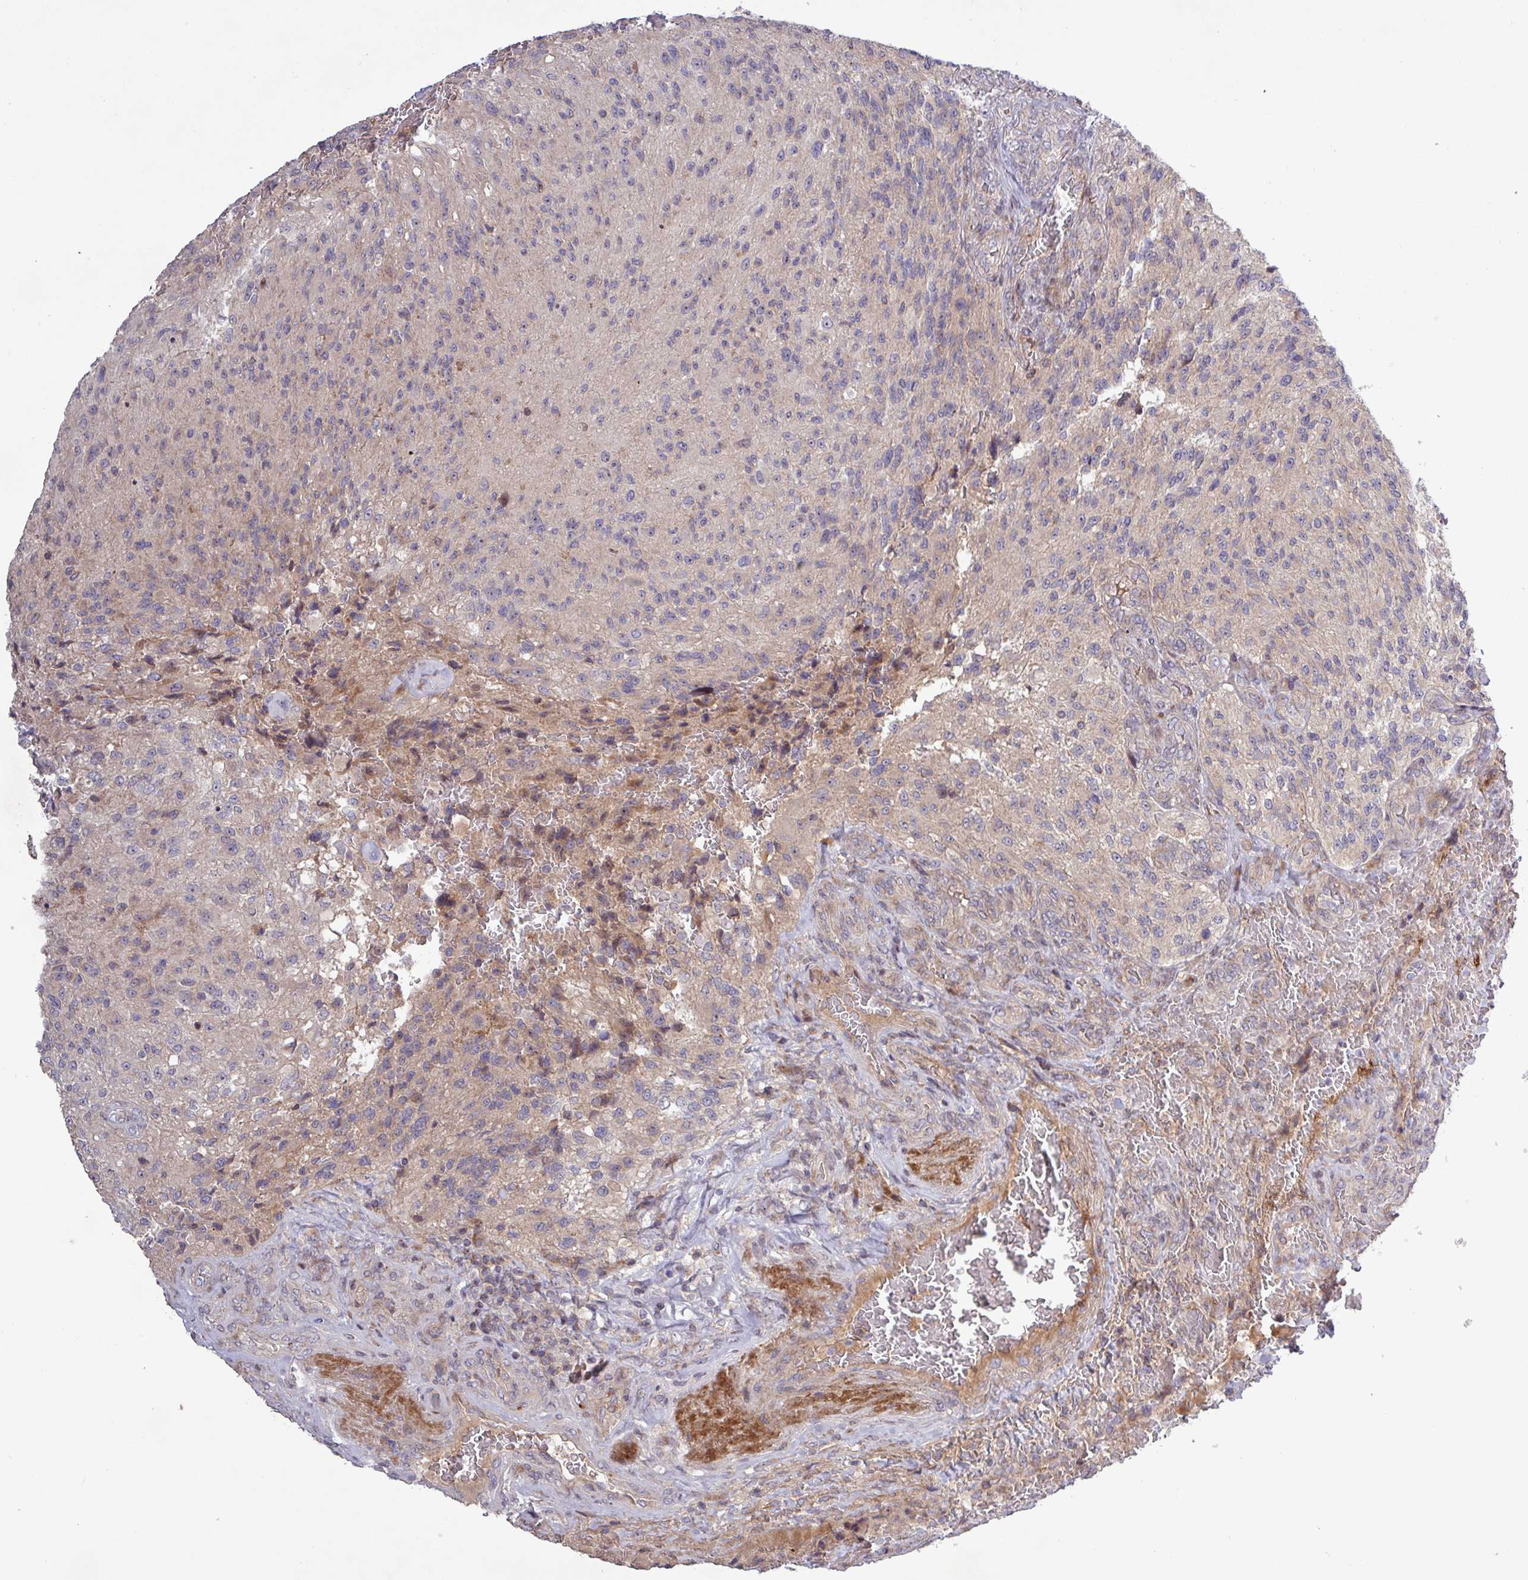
{"staining": {"intensity": "weak", "quantity": "<25%", "location": "cytoplasmic/membranous"}, "tissue": "glioma", "cell_type": "Tumor cells", "image_type": "cancer", "snomed": [{"axis": "morphology", "description": "Normal tissue, NOS"}, {"axis": "morphology", "description": "Glioma, malignant, High grade"}, {"axis": "topography", "description": "Cerebral cortex"}], "caption": "Glioma stained for a protein using immunohistochemistry shows no positivity tumor cells.", "gene": "TNFSF12", "patient": {"sex": "male", "age": 56}}